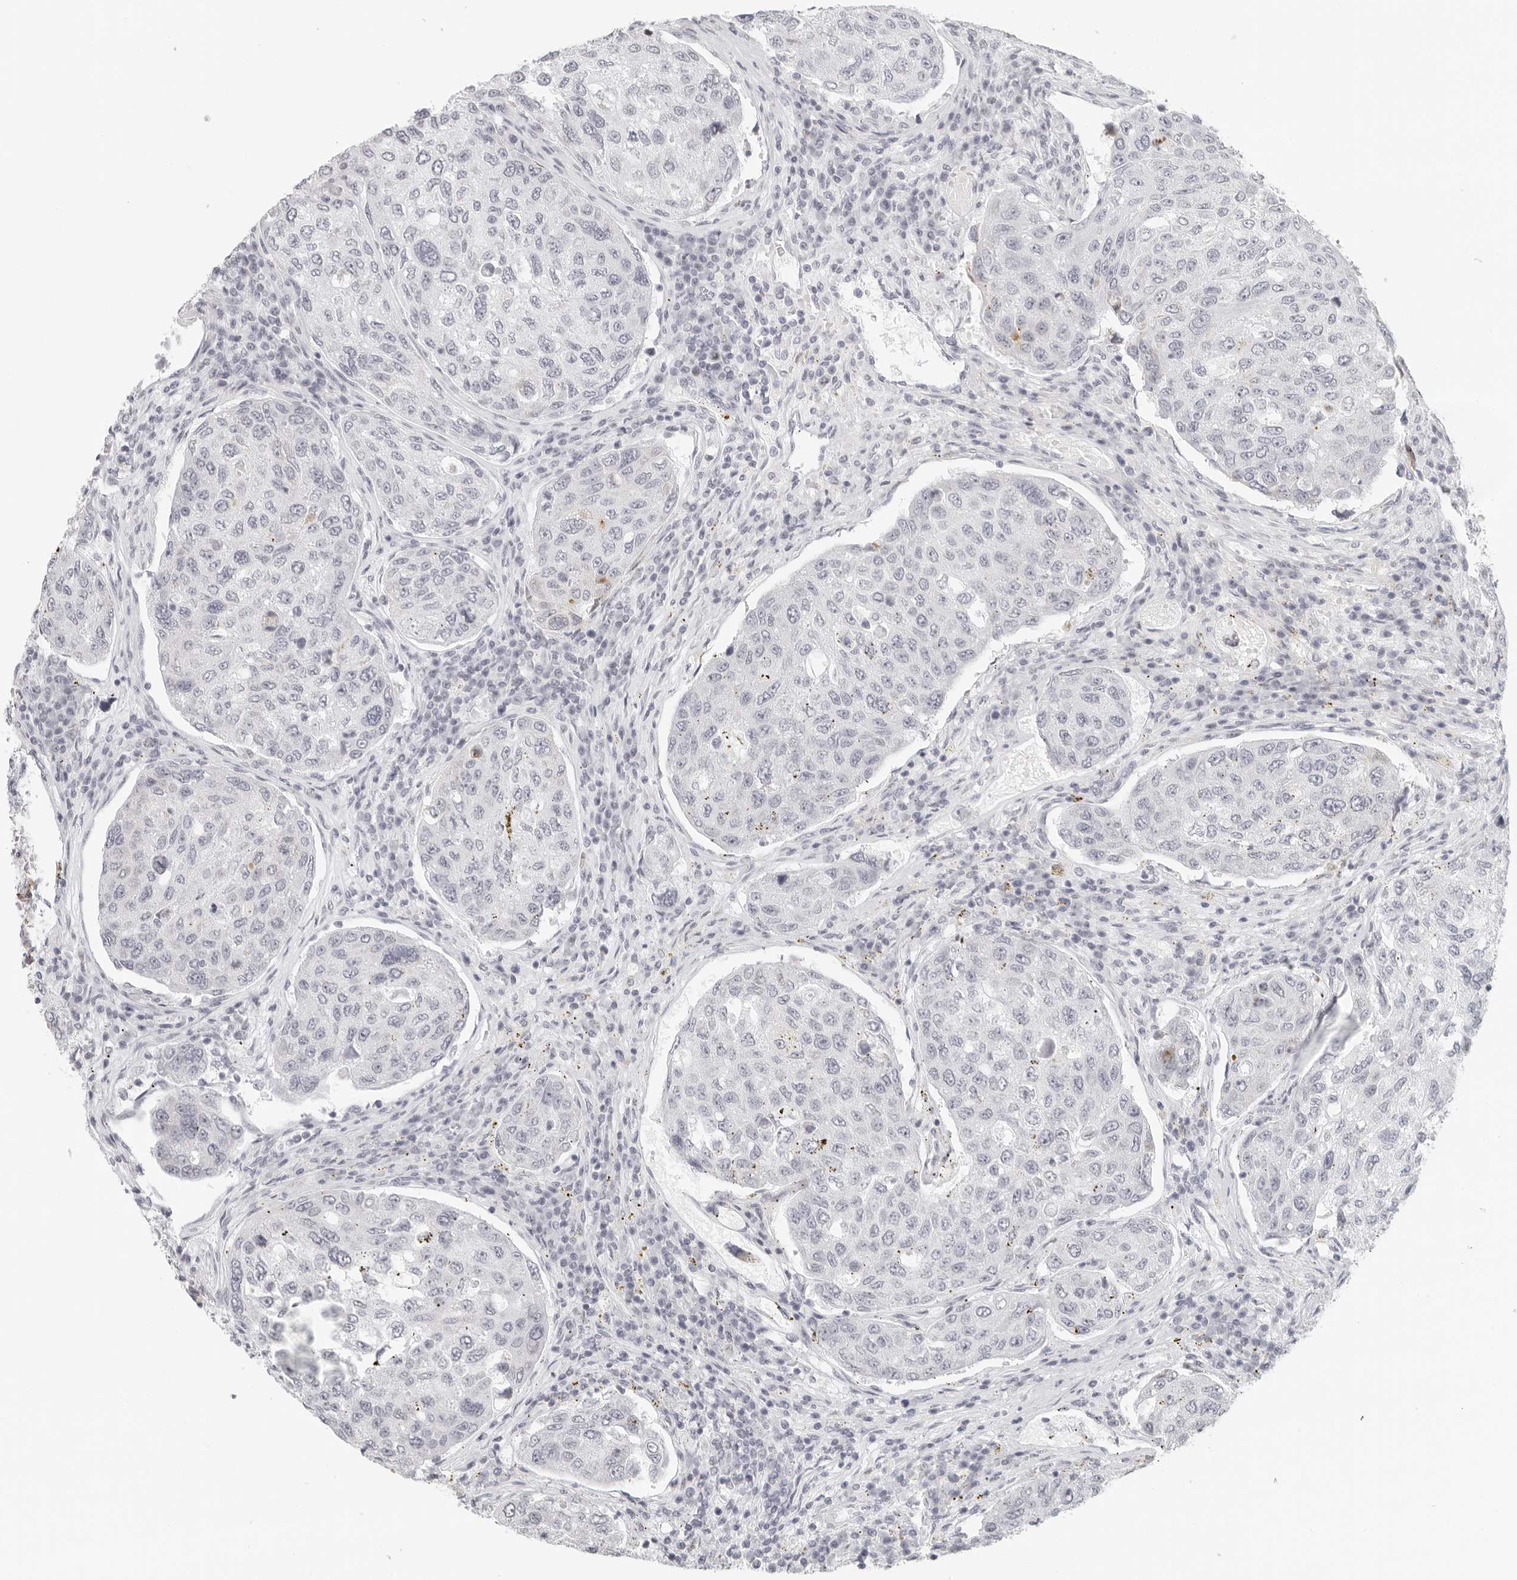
{"staining": {"intensity": "weak", "quantity": "<25%", "location": "cytoplasmic/membranous"}, "tissue": "urothelial cancer", "cell_type": "Tumor cells", "image_type": "cancer", "snomed": [{"axis": "morphology", "description": "Urothelial carcinoma, High grade"}, {"axis": "topography", "description": "Lymph node"}, {"axis": "topography", "description": "Urinary bladder"}], "caption": "Immunohistochemistry (IHC) of urothelial cancer demonstrates no expression in tumor cells.", "gene": "RPS6KC1", "patient": {"sex": "male", "age": 51}}